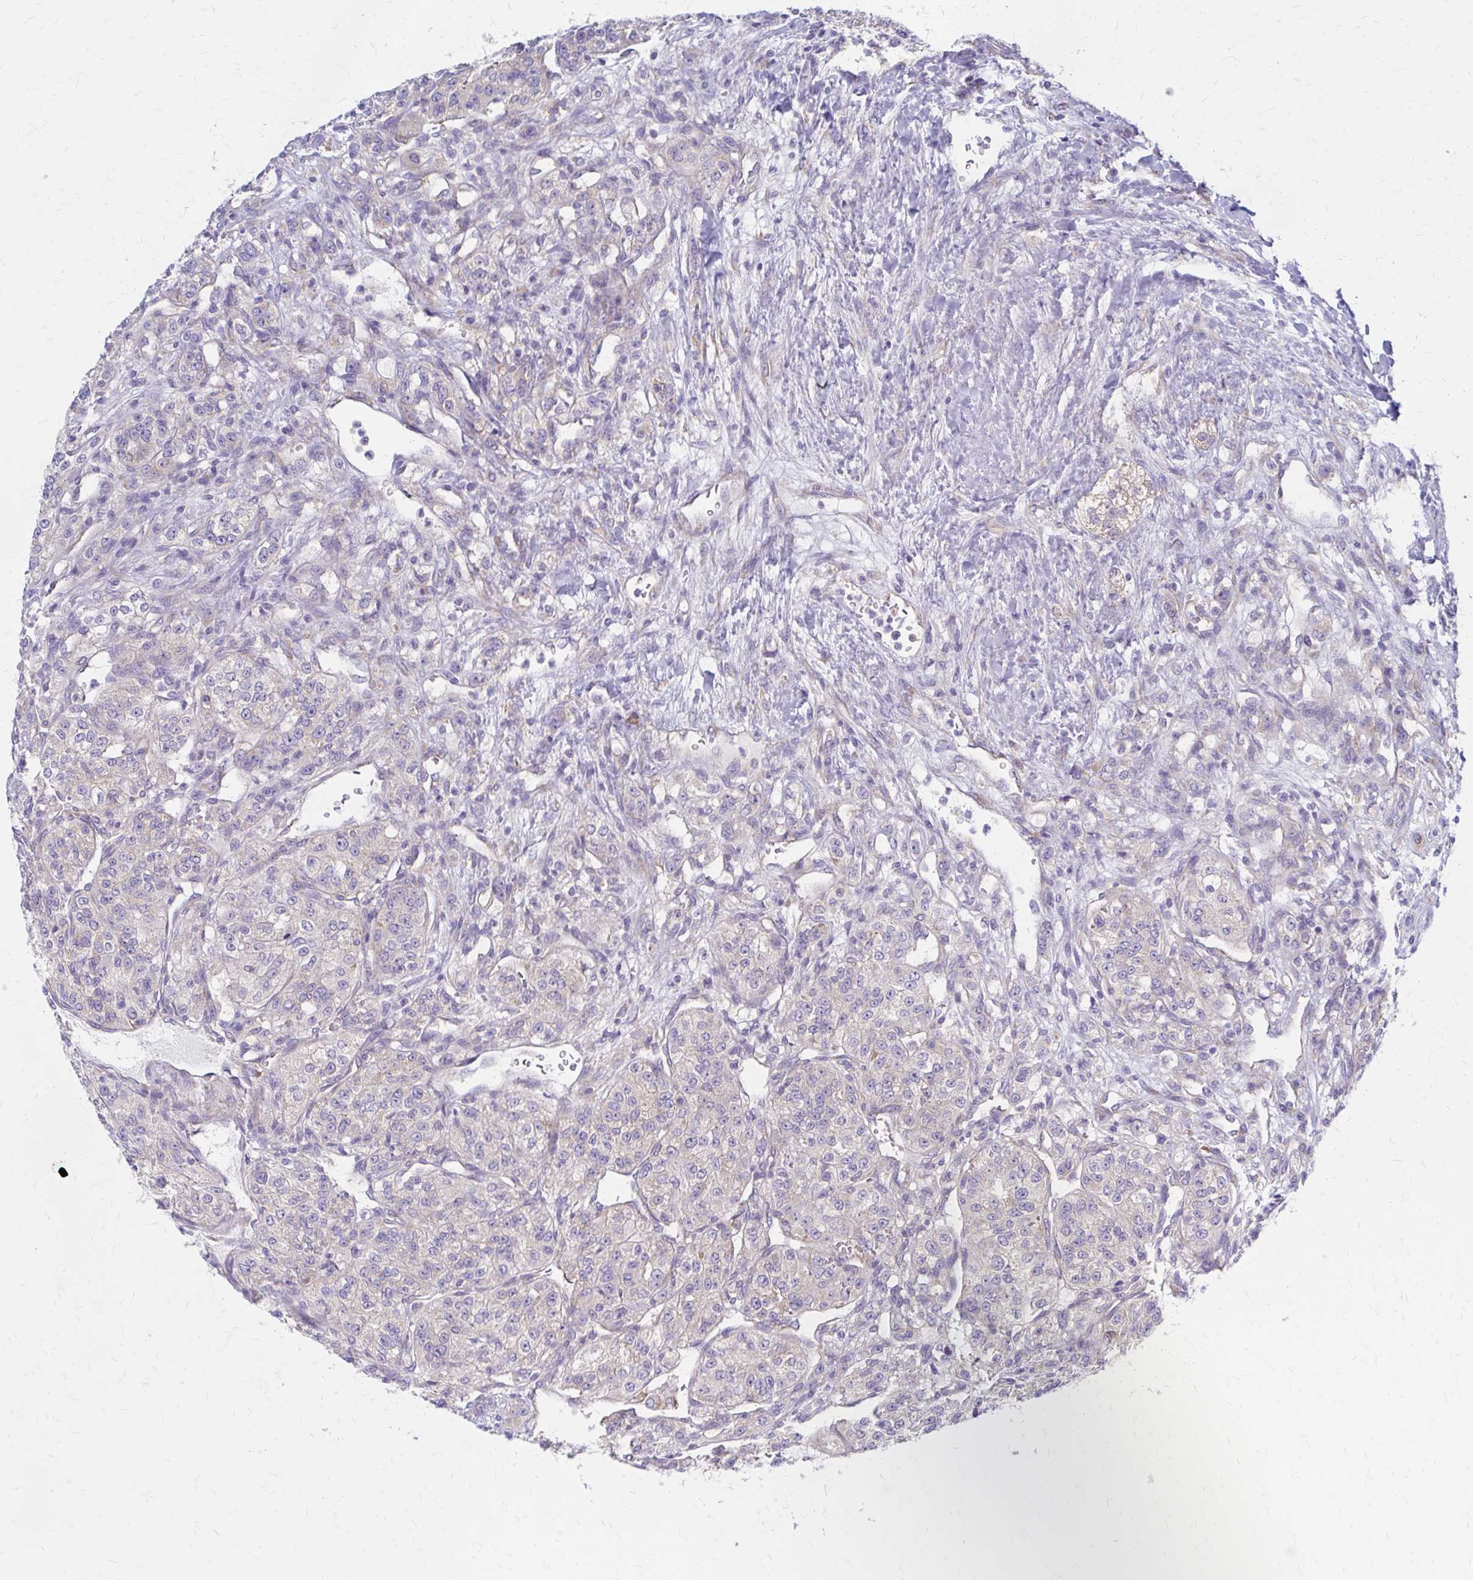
{"staining": {"intensity": "negative", "quantity": "none", "location": "none"}, "tissue": "renal cancer", "cell_type": "Tumor cells", "image_type": "cancer", "snomed": [{"axis": "morphology", "description": "Adenocarcinoma, NOS"}, {"axis": "topography", "description": "Kidney"}], "caption": "An immunohistochemistry image of adenocarcinoma (renal) is shown. There is no staining in tumor cells of adenocarcinoma (renal).", "gene": "RPL27A", "patient": {"sex": "female", "age": 63}}